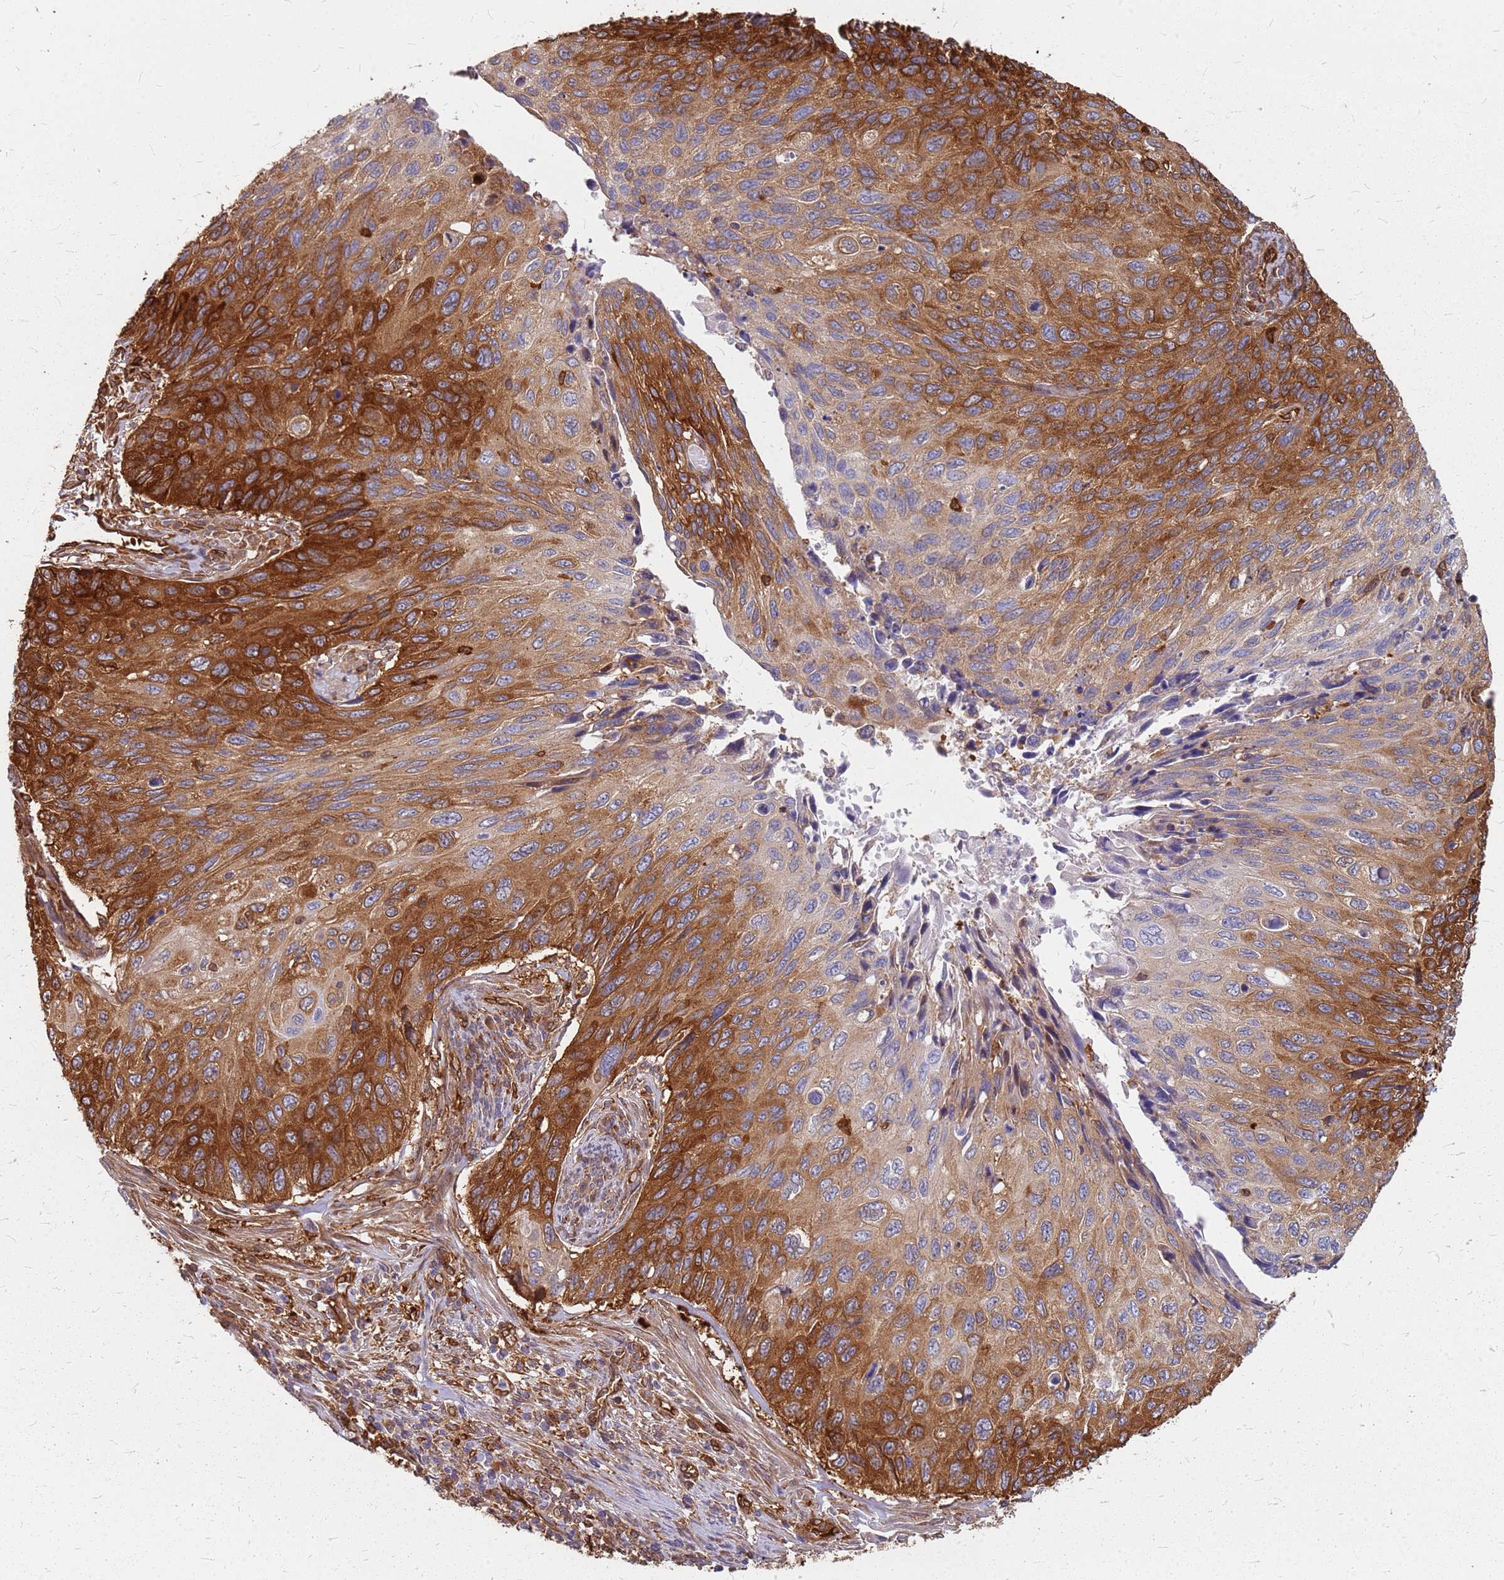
{"staining": {"intensity": "strong", "quantity": "25%-75%", "location": "cytoplasmic/membranous"}, "tissue": "cervical cancer", "cell_type": "Tumor cells", "image_type": "cancer", "snomed": [{"axis": "morphology", "description": "Squamous cell carcinoma, NOS"}, {"axis": "topography", "description": "Cervix"}], "caption": "About 25%-75% of tumor cells in squamous cell carcinoma (cervical) exhibit strong cytoplasmic/membranous protein expression as visualized by brown immunohistochemical staining.", "gene": "HDX", "patient": {"sex": "female", "age": 70}}